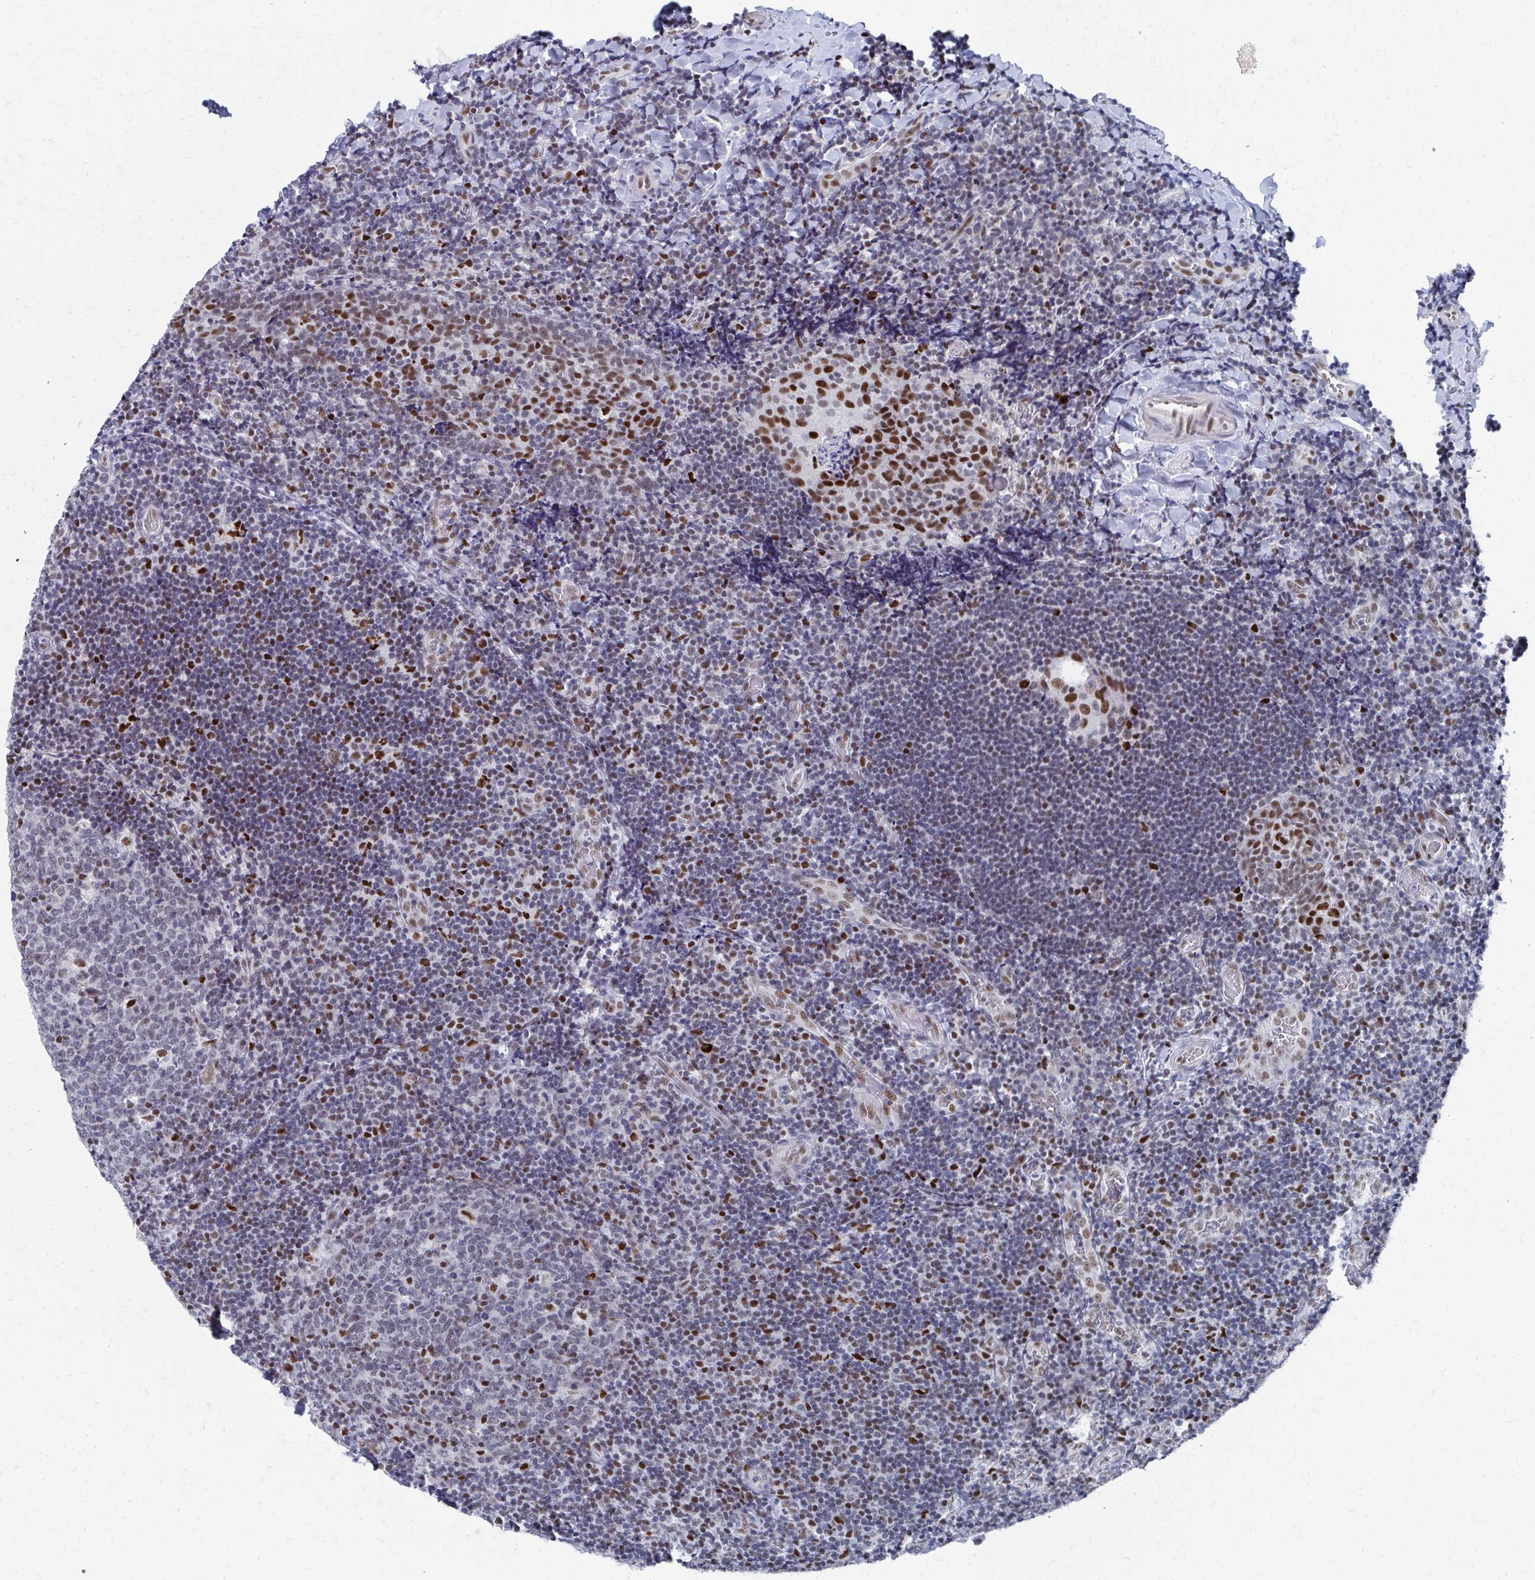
{"staining": {"intensity": "moderate", "quantity": "<25%", "location": "nuclear"}, "tissue": "tonsil", "cell_type": "Germinal center cells", "image_type": "normal", "snomed": [{"axis": "morphology", "description": "Normal tissue, NOS"}, {"axis": "topography", "description": "Tonsil"}], "caption": "This micrograph demonstrates immunohistochemistry (IHC) staining of normal human tonsil, with low moderate nuclear staining in approximately <25% of germinal center cells.", "gene": "CDIN1", "patient": {"sex": "male", "age": 17}}